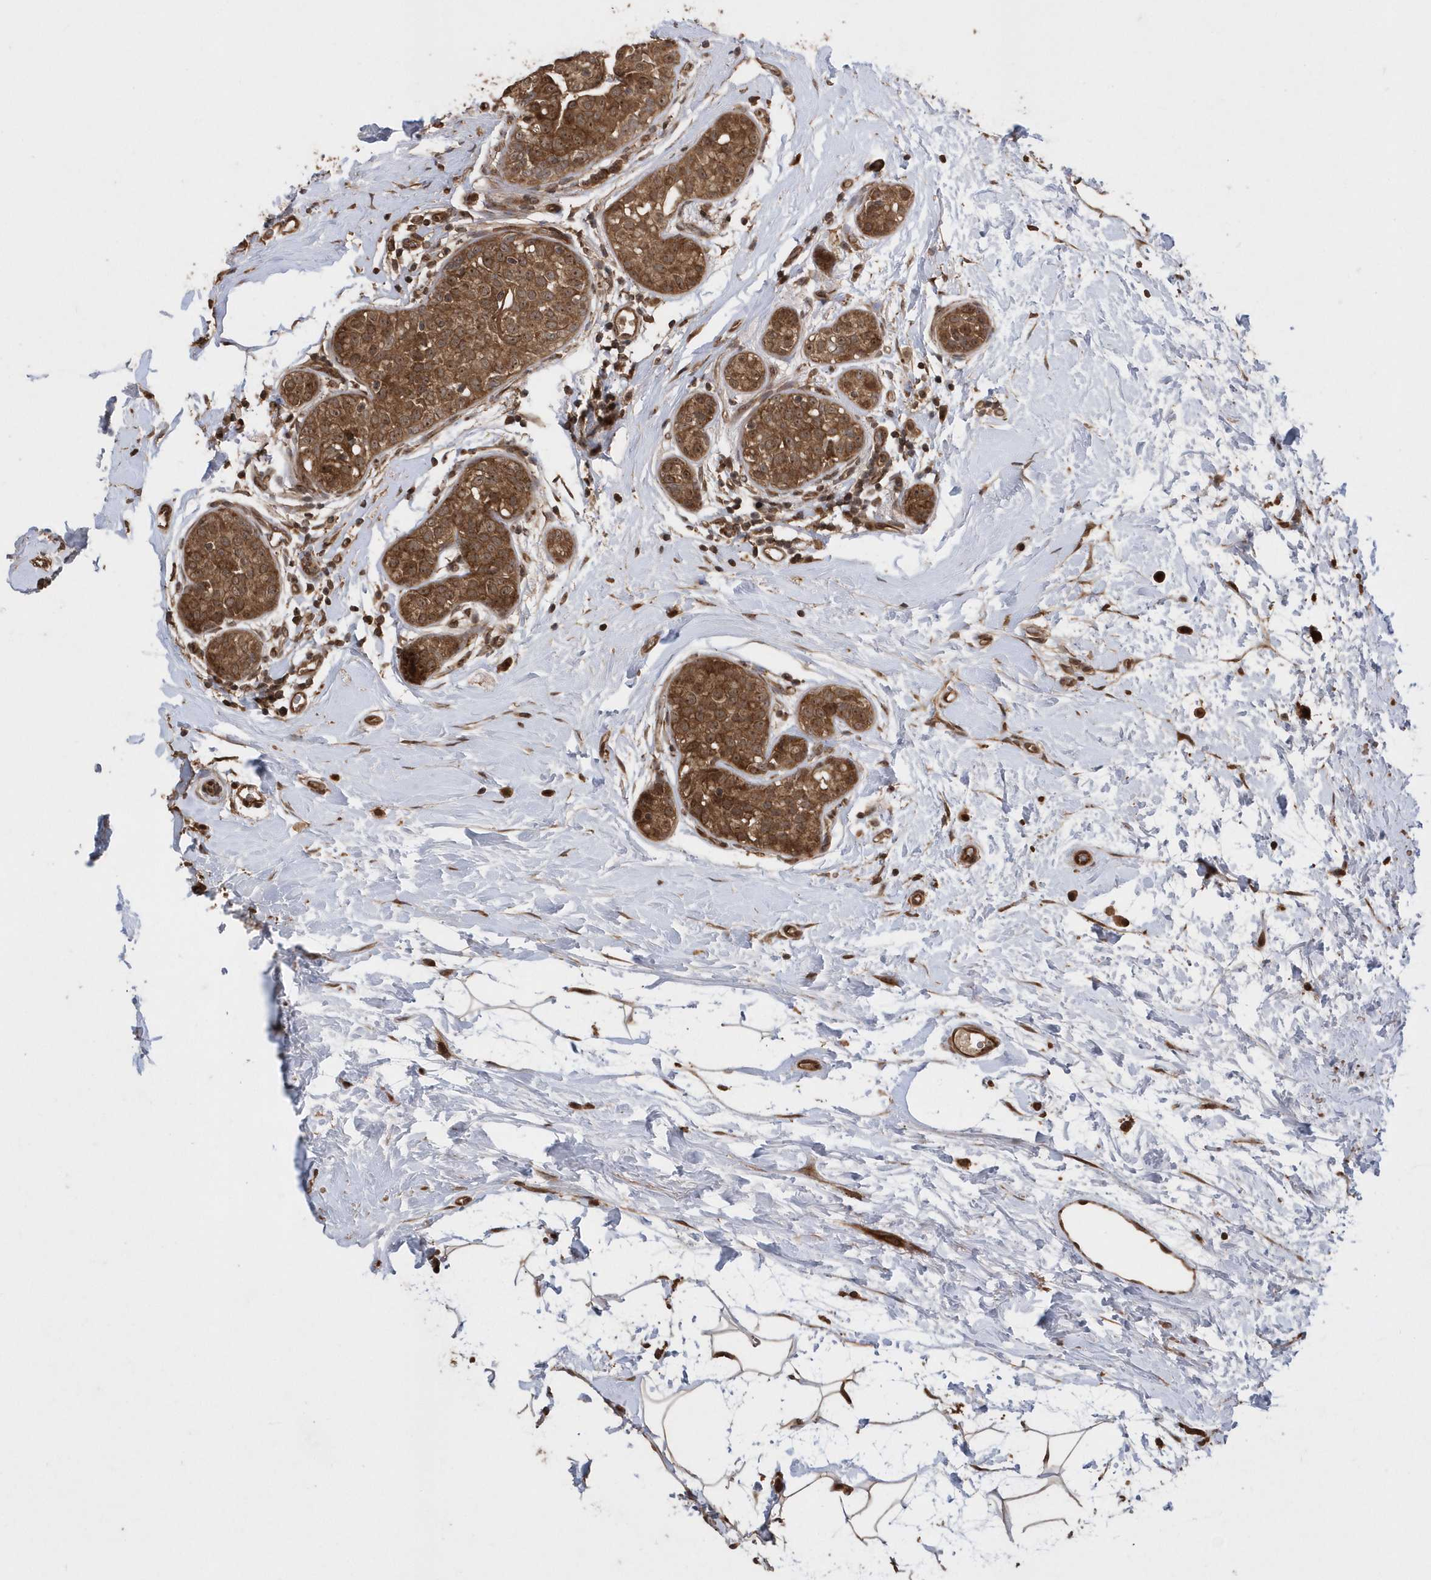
{"staining": {"intensity": "moderate", "quantity": ">75%", "location": "cytoplasmic/membranous"}, "tissue": "breast cancer", "cell_type": "Tumor cells", "image_type": "cancer", "snomed": [{"axis": "morphology", "description": "Lobular carcinoma, in situ"}, {"axis": "morphology", "description": "Lobular carcinoma"}, {"axis": "topography", "description": "Breast"}], "caption": "Human breast cancer stained with a brown dye demonstrates moderate cytoplasmic/membranous positive staining in approximately >75% of tumor cells.", "gene": "WASHC5", "patient": {"sex": "female", "age": 41}}